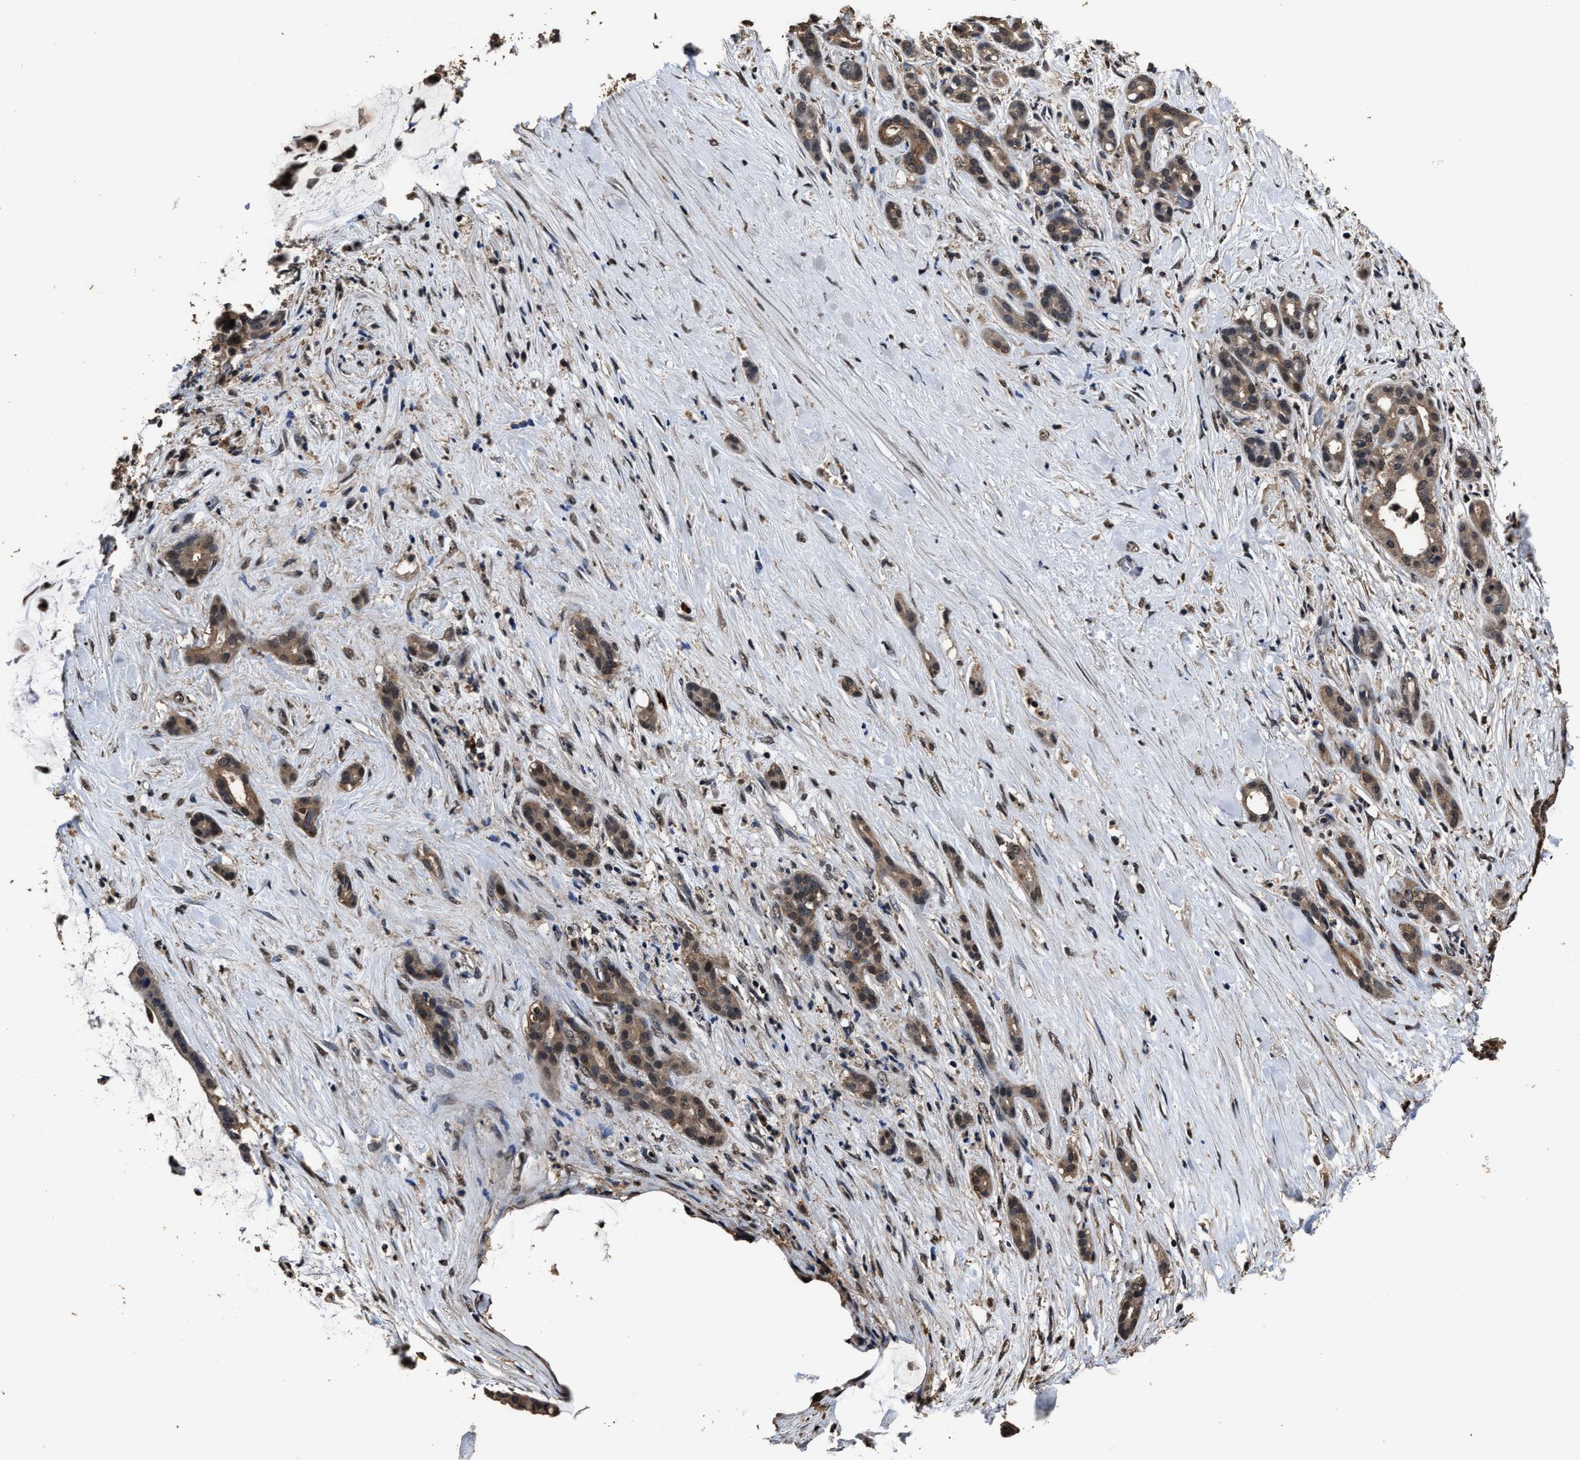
{"staining": {"intensity": "moderate", "quantity": ">75%", "location": "cytoplasmic/membranous,nuclear"}, "tissue": "pancreatic cancer", "cell_type": "Tumor cells", "image_type": "cancer", "snomed": [{"axis": "morphology", "description": "Adenocarcinoma, NOS"}, {"axis": "topography", "description": "Pancreas"}], "caption": "IHC of human pancreatic adenocarcinoma displays medium levels of moderate cytoplasmic/membranous and nuclear positivity in approximately >75% of tumor cells.", "gene": "RSBN1L", "patient": {"sex": "male", "age": 41}}